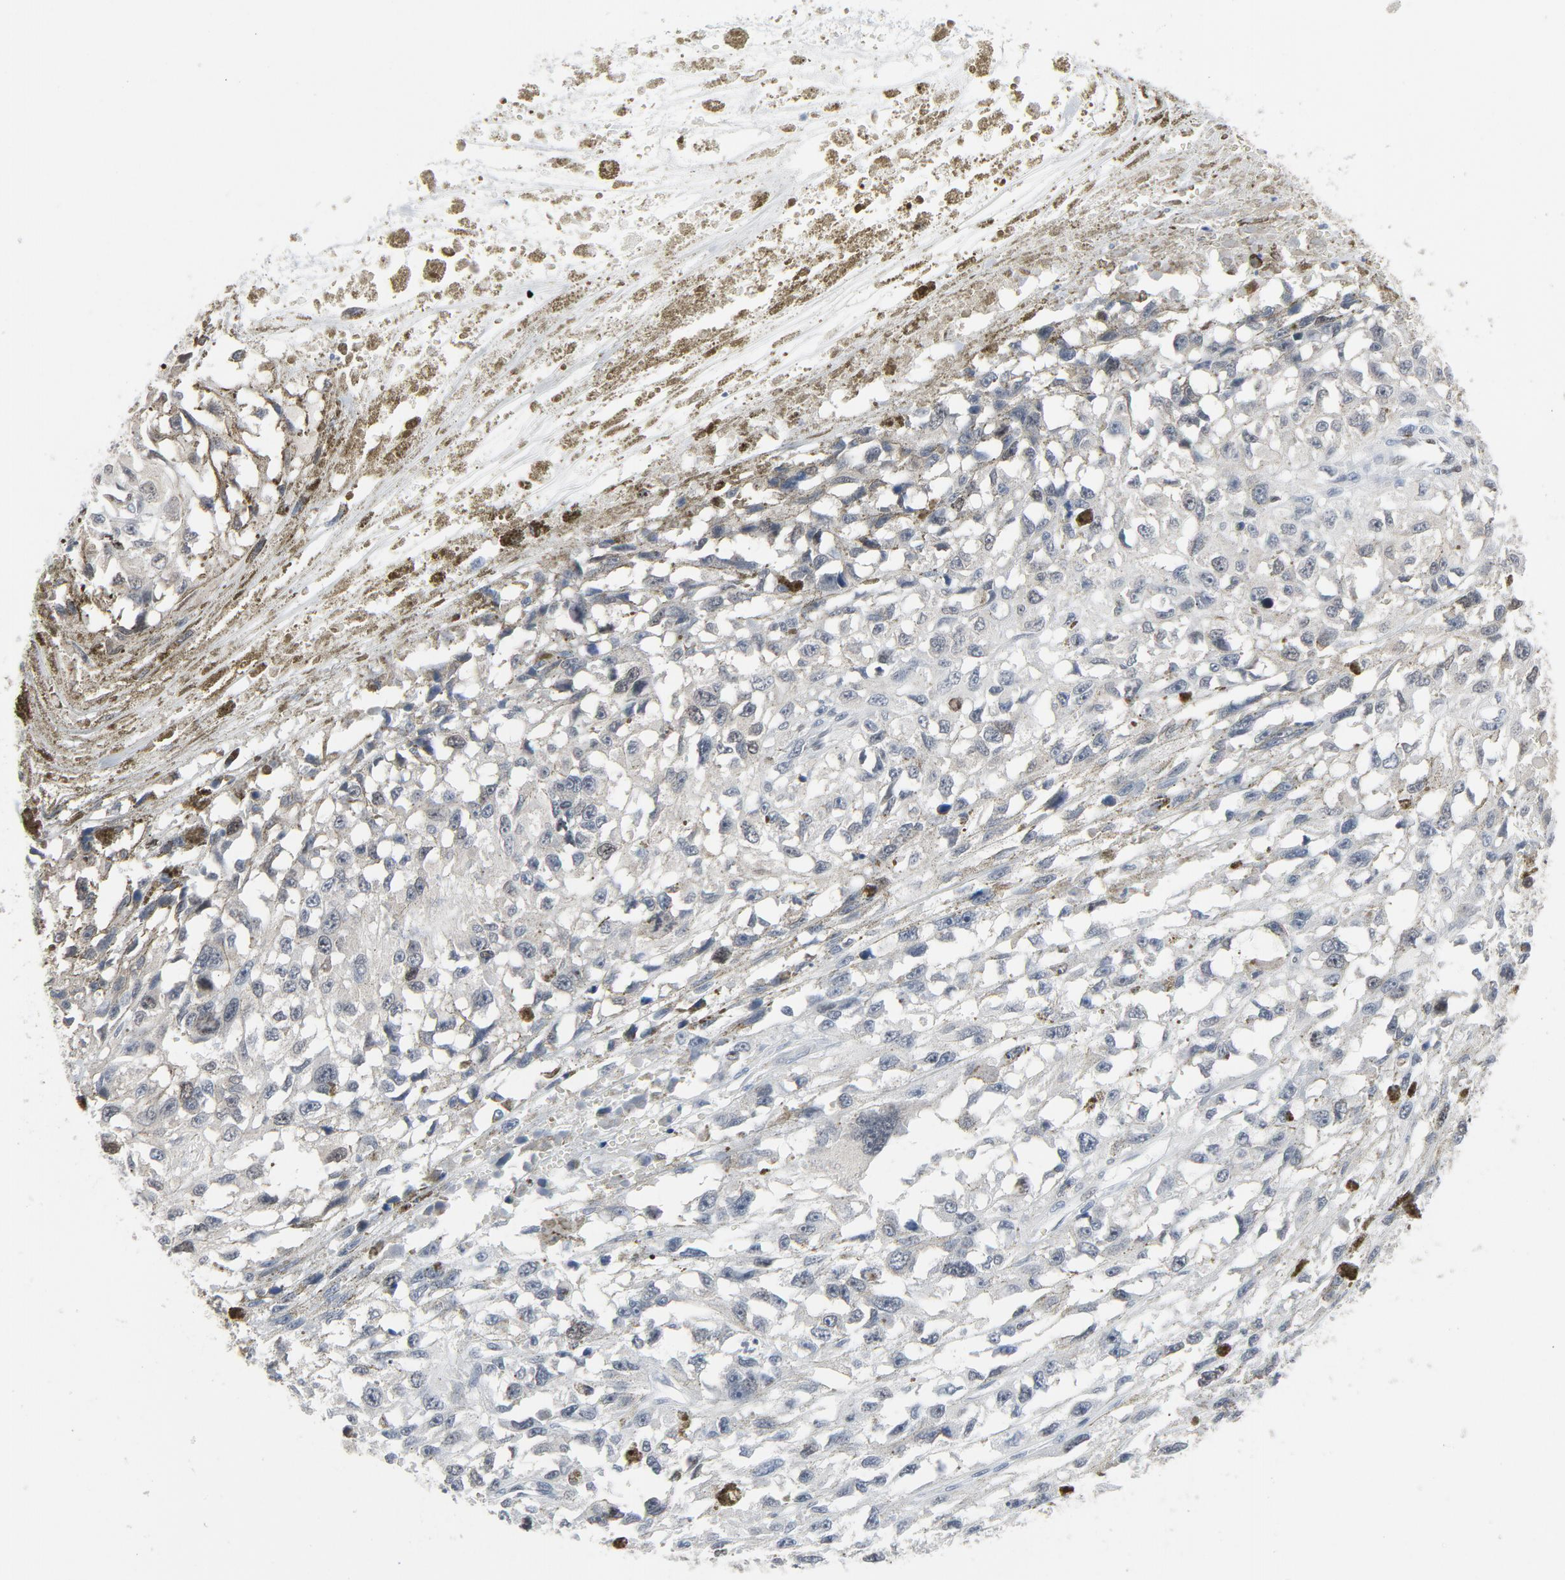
{"staining": {"intensity": "negative", "quantity": "none", "location": "none"}, "tissue": "melanoma", "cell_type": "Tumor cells", "image_type": "cancer", "snomed": [{"axis": "morphology", "description": "Malignant melanoma, Metastatic site"}, {"axis": "topography", "description": "Lymph node"}], "caption": "Immunohistochemistry (IHC) of melanoma reveals no positivity in tumor cells.", "gene": "STAT5A", "patient": {"sex": "male", "age": 59}}